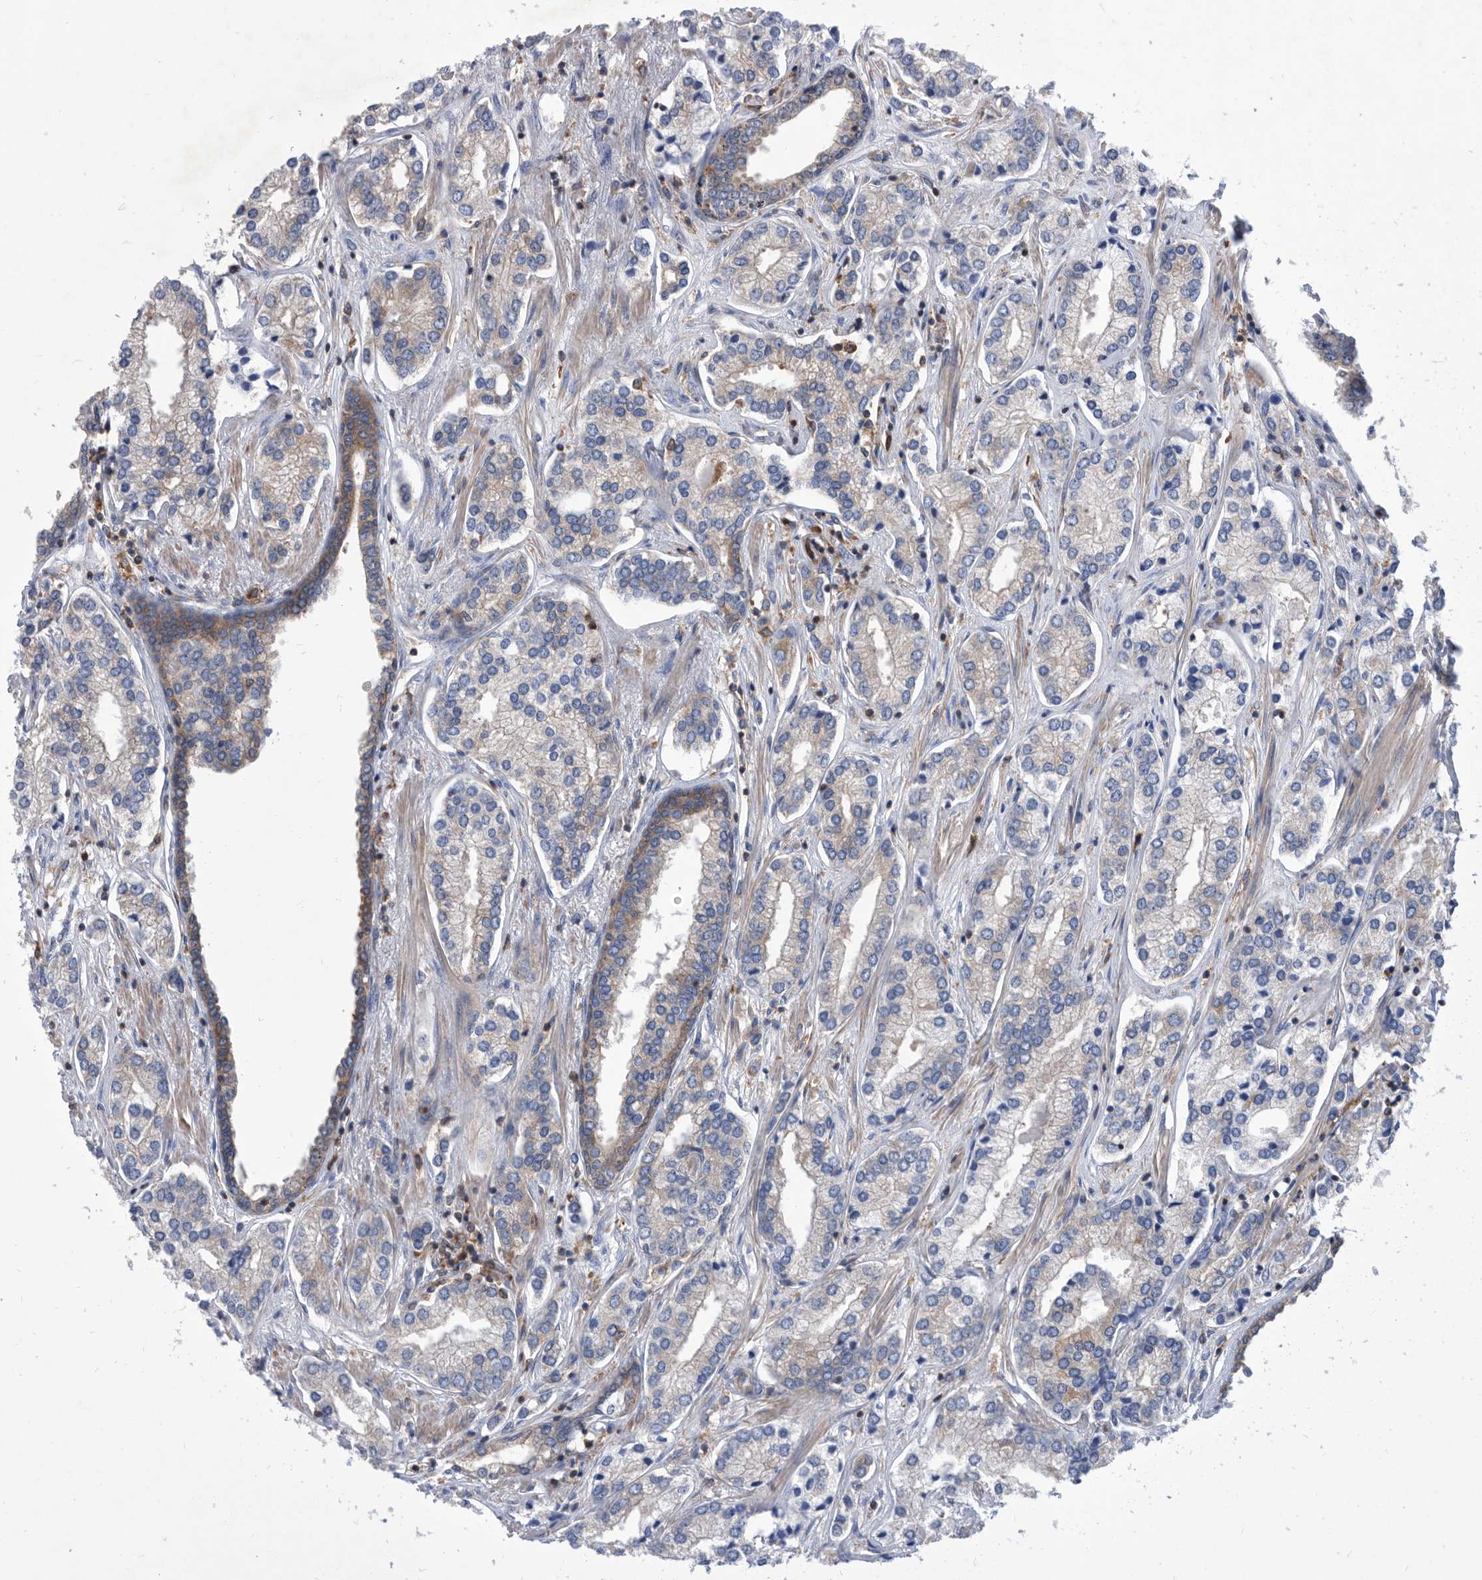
{"staining": {"intensity": "negative", "quantity": "none", "location": "none"}, "tissue": "prostate cancer", "cell_type": "Tumor cells", "image_type": "cancer", "snomed": [{"axis": "morphology", "description": "Adenocarcinoma, High grade"}, {"axis": "topography", "description": "Prostate"}], "caption": "Human prostate cancer (high-grade adenocarcinoma) stained for a protein using immunohistochemistry reveals no positivity in tumor cells.", "gene": "SMG7", "patient": {"sex": "male", "age": 66}}